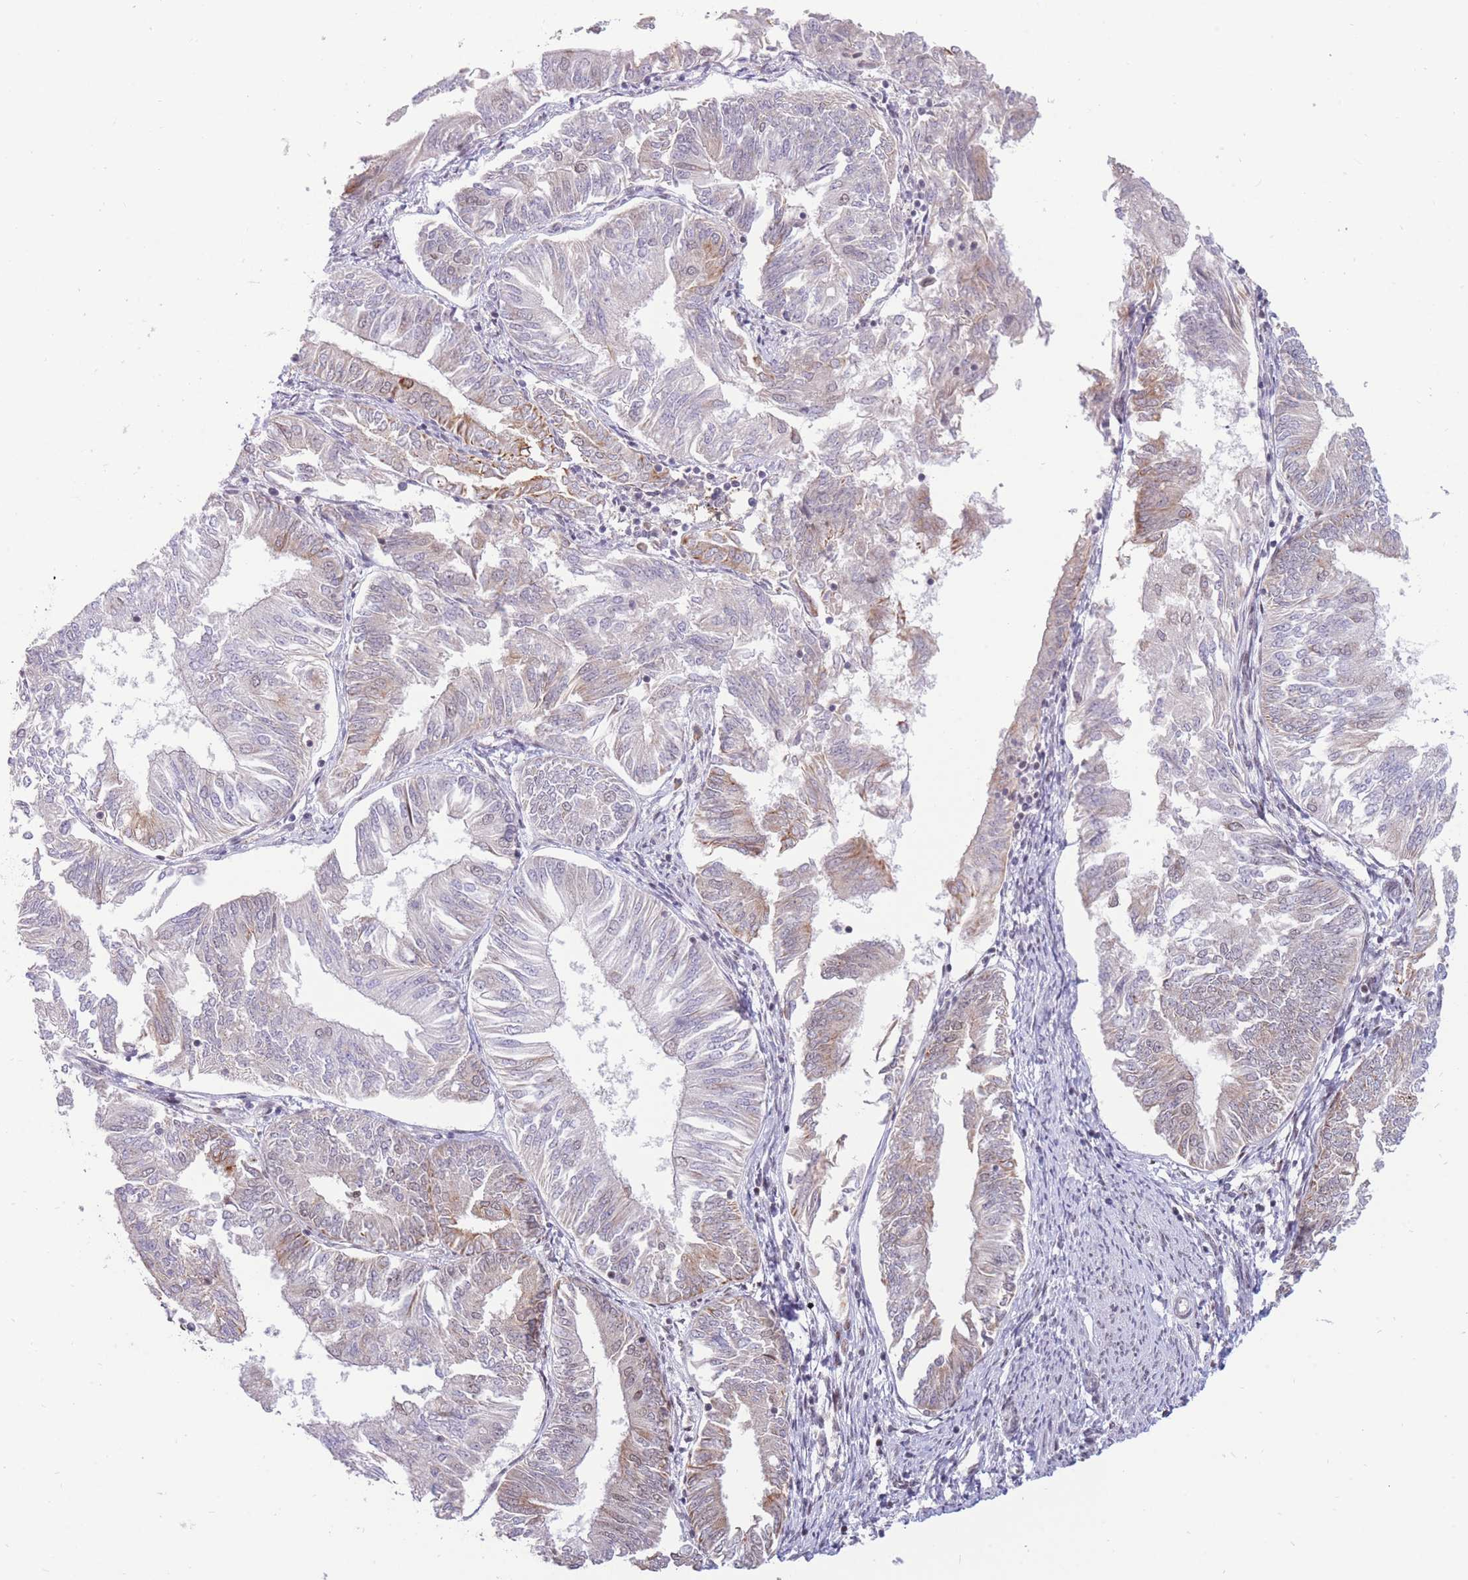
{"staining": {"intensity": "moderate", "quantity": "<25%", "location": "nuclear"}, "tissue": "endometrial cancer", "cell_type": "Tumor cells", "image_type": "cancer", "snomed": [{"axis": "morphology", "description": "Adenocarcinoma, NOS"}, {"axis": "topography", "description": "Endometrium"}], "caption": "Endometrial cancer stained with immunohistochemistry (IHC) reveals moderate nuclear expression in approximately <25% of tumor cells.", "gene": "TARBP2", "patient": {"sex": "female", "age": 58}}